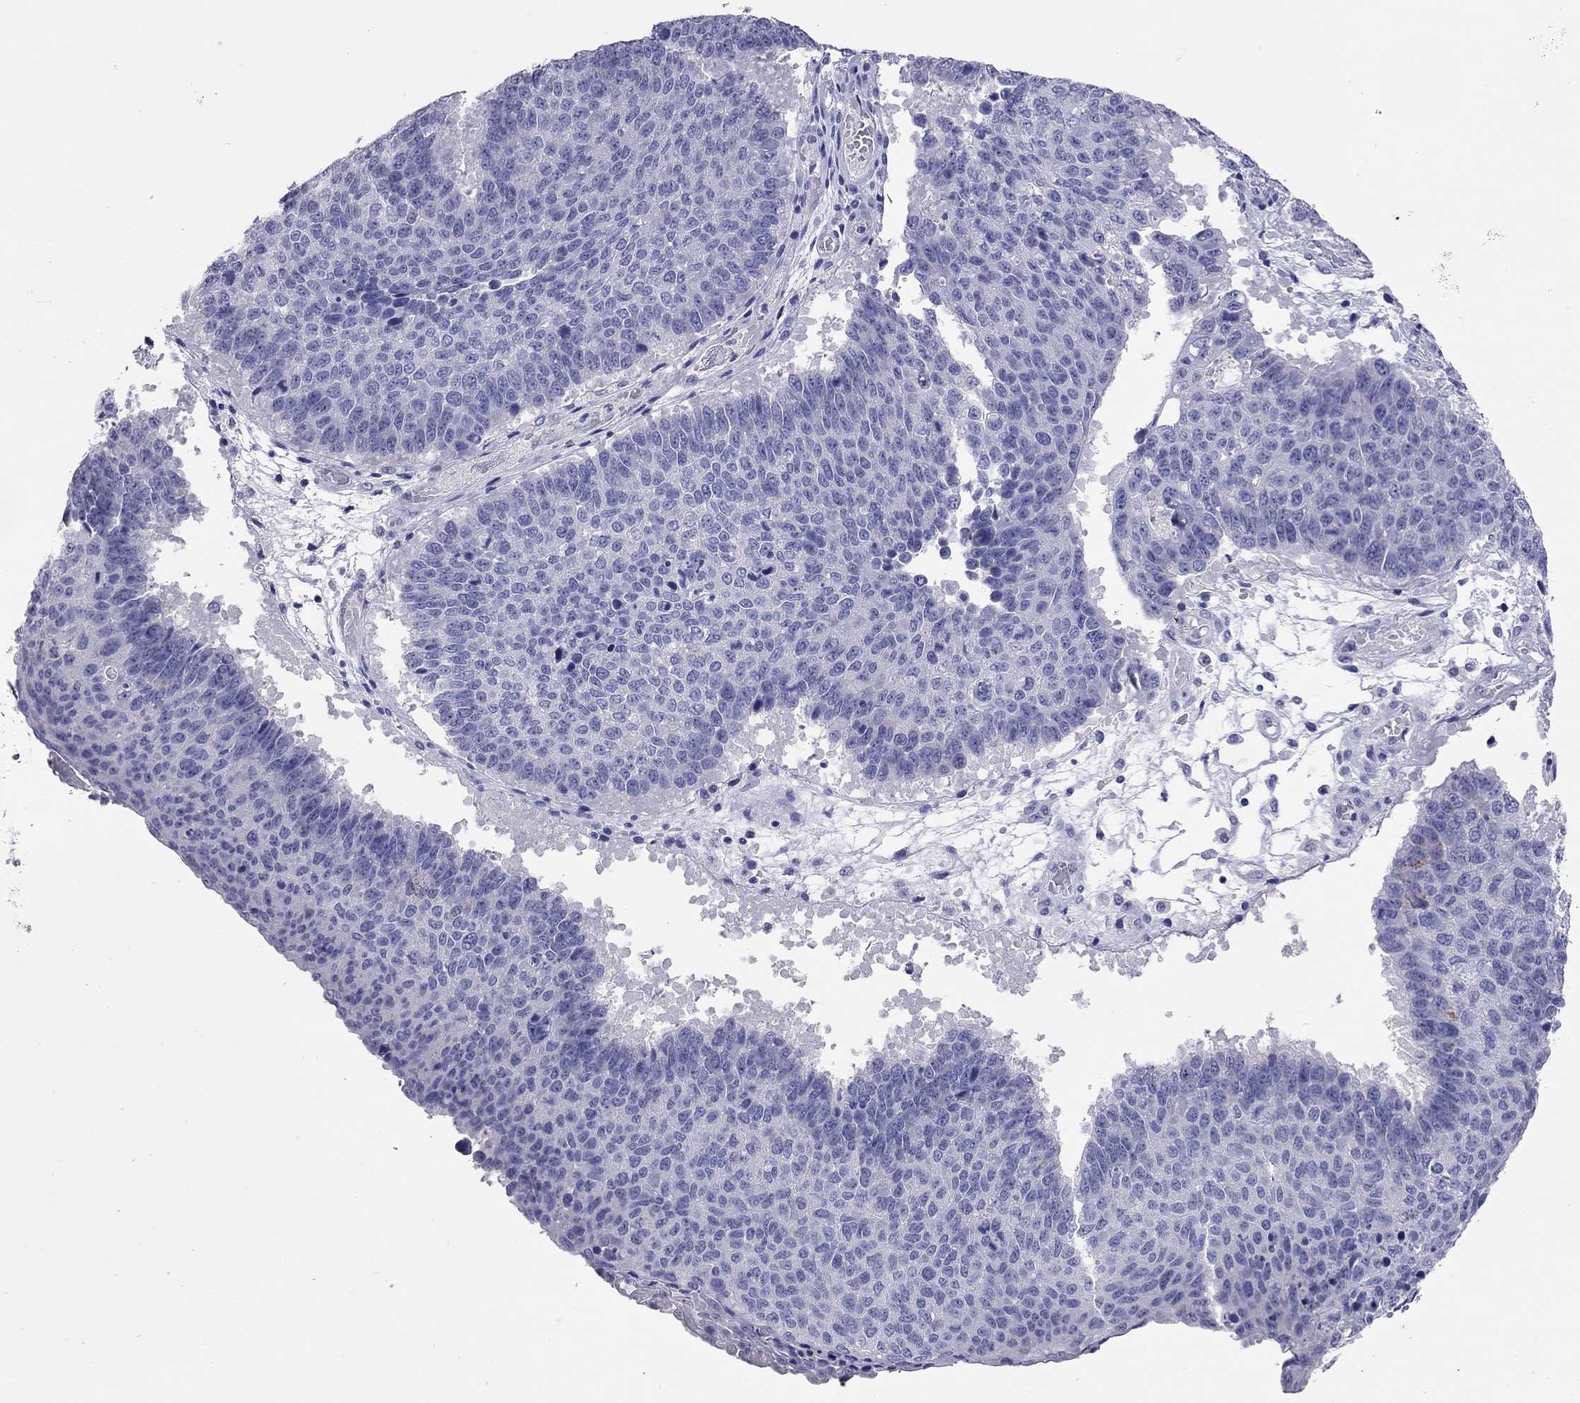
{"staining": {"intensity": "negative", "quantity": "none", "location": "none"}, "tissue": "lung cancer", "cell_type": "Tumor cells", "image_type": "cancer", "snomed": [{"axis": "morphology", "description": "Squamous cell carcinoma, NOS"}, {"axis": "topography", "description": "Lung"}], "caption": "Immunohistochemical staining of human lung cancer (squamous cell carcinoma) shows no significant positivity in tumor cells. (Brightfield microscopy of DAB (3,3'-diaminobenzidine) immunohistochemistry at high magnification).", "gene": "CALHM1", "patient": {"sex": "male", "age": 73}}